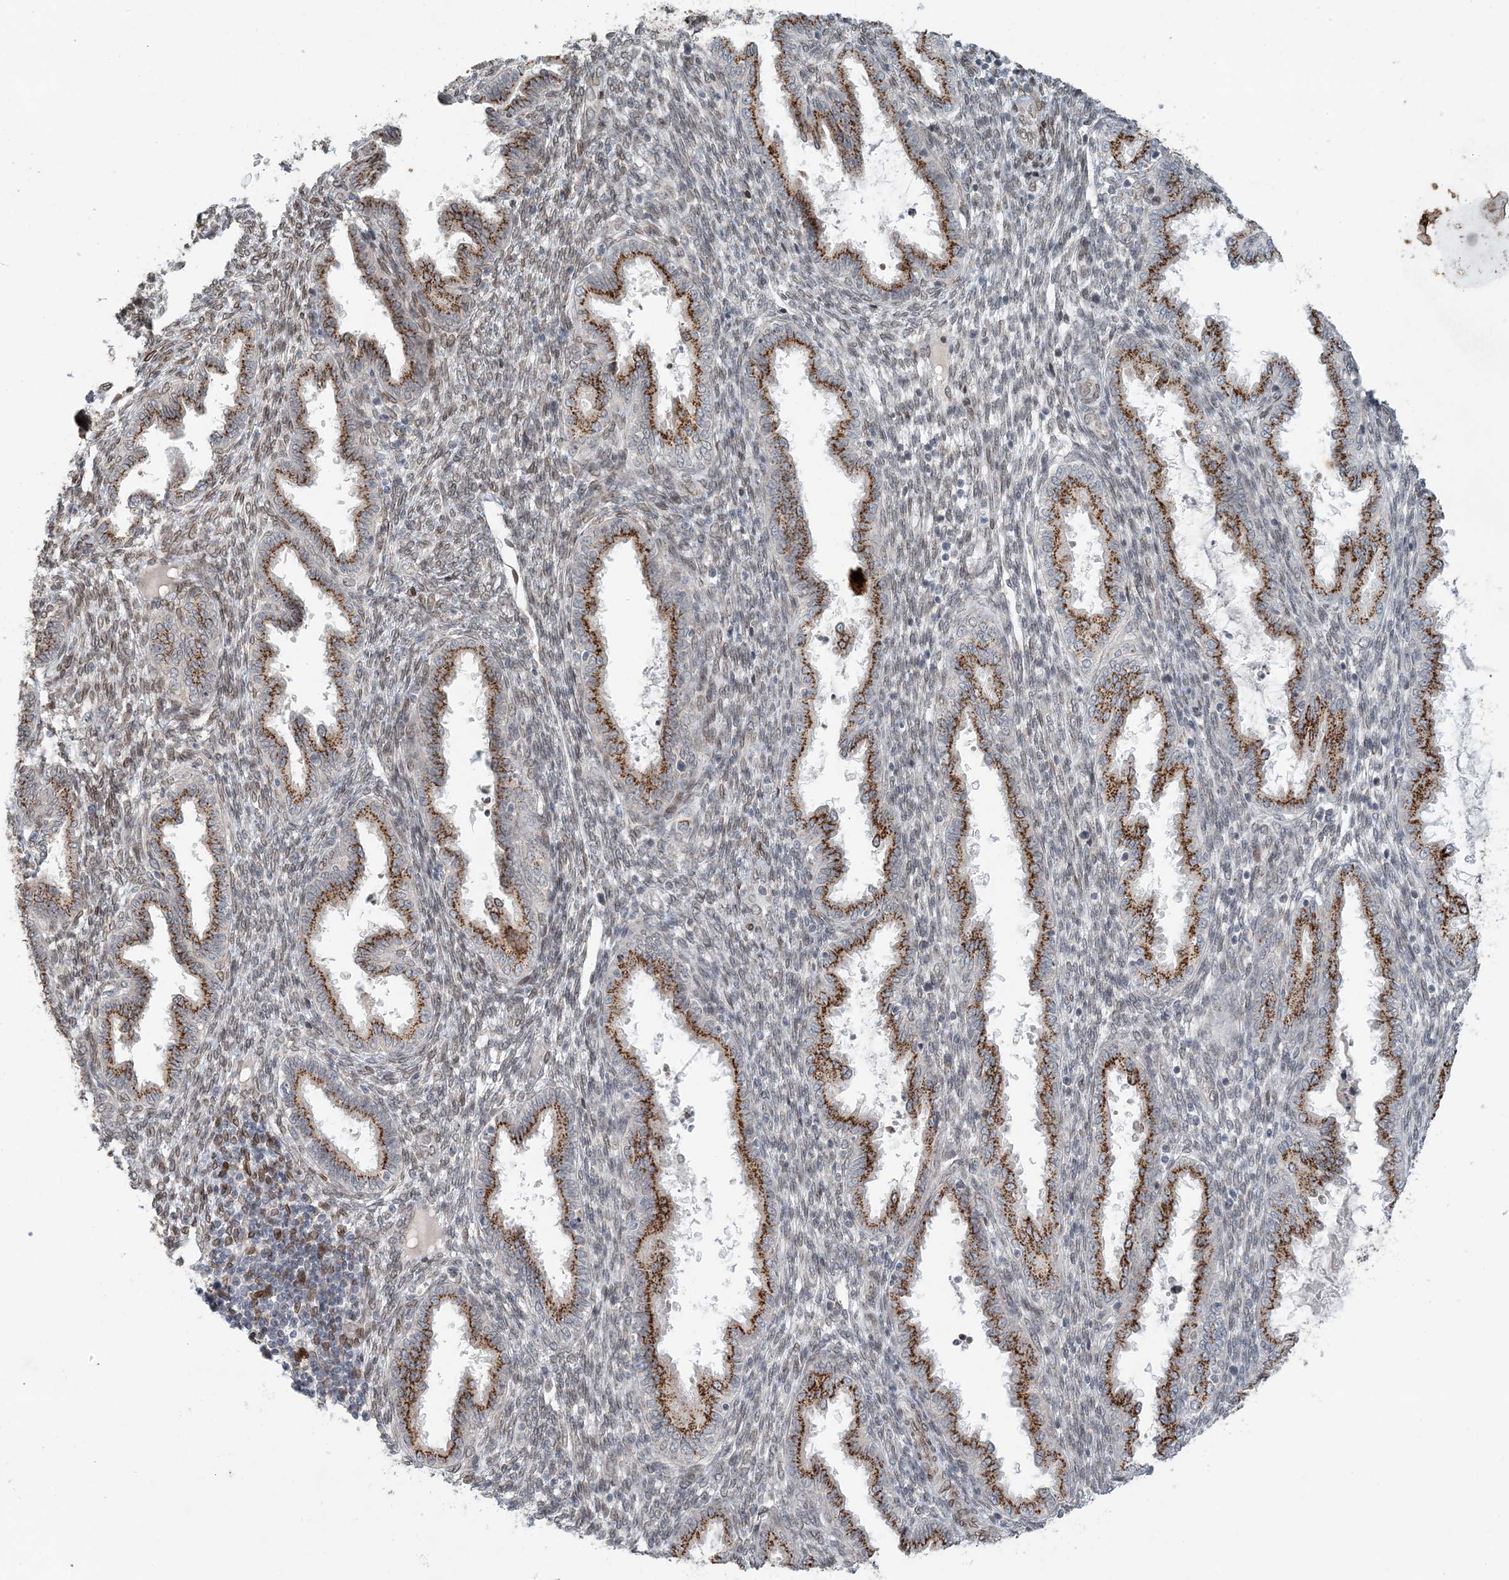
{"staining": {"intensity": "negative", "quantity": "none", "location": "none"}, "tissue": "endometrium", "cell_type": "Cells in endometrial stroma", "image_type": "normal", "snomed": [{"axis": "morphology", "description": "Normal tissue, NOS"}, {"axis": "topography", "description": "Endometrium"}], "caption": "This is a micrograph of IHC staining of benign endometrium, which shows no expression in cells in endometrial stroma.", "gene": "SLC35A2", "patient": {"sex": "female", "age": 33}}